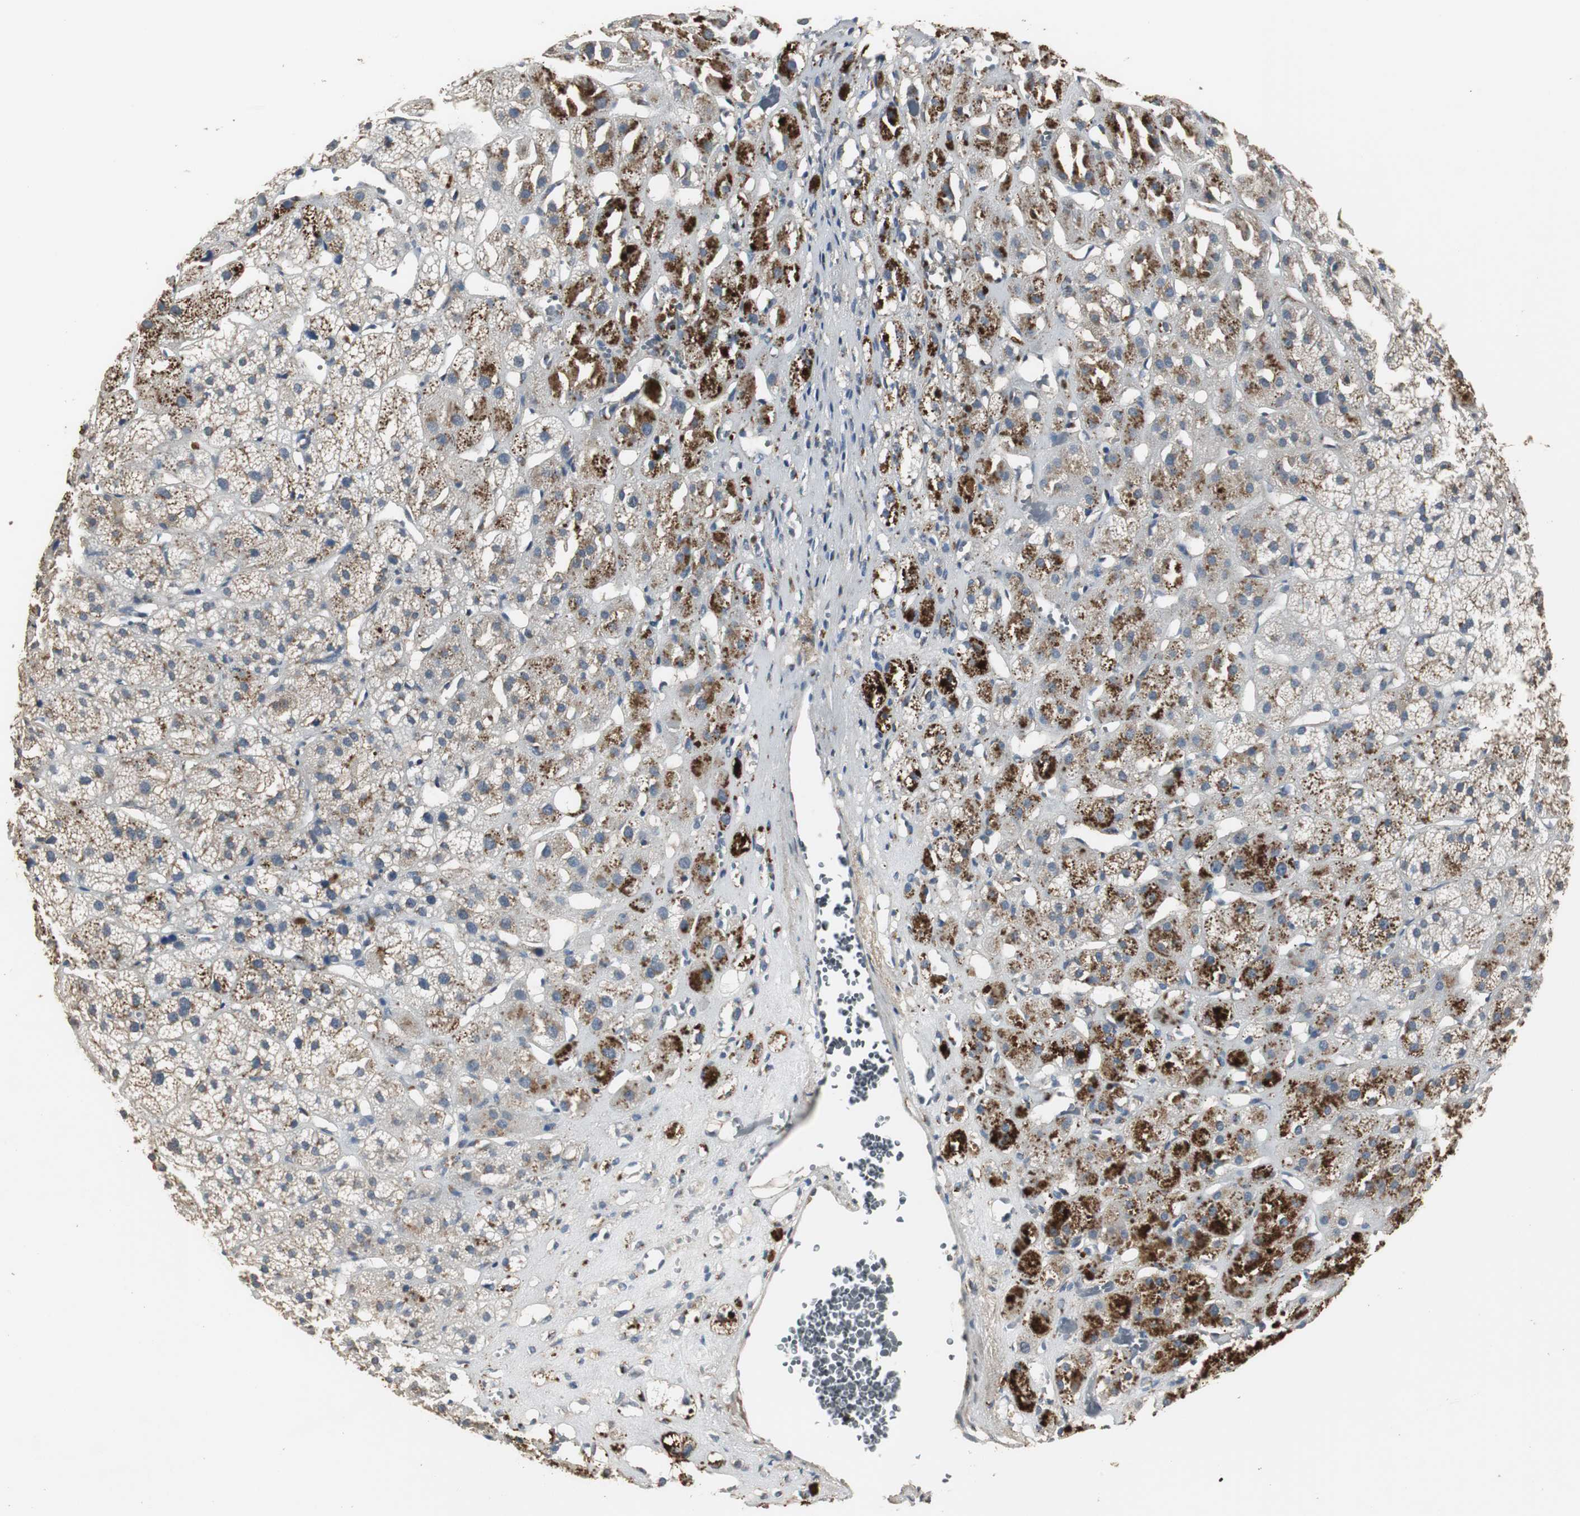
{"staining": {"intensity": "moderate", "quantity": "25%-75%", "location": "cytoplasmic/membranous"}, "tissue": "adrenal gland", "cell_type": "Glandular cells", "image_type": "normal", "snomed": [{"axis": "morphology", "description": "Normal tissue, NOS"}, {"axis": "topography", "description": "Adrenal gland"}], "caption": "Approximately 25%-75% of glandular cells in benign adrenal gland exhibit moderate cytoplasmic/membranous protein expression as visualized by brown immunohistochemical staining.", "gene": "JTB", "patient": {"sex": "female", "age": 71}}